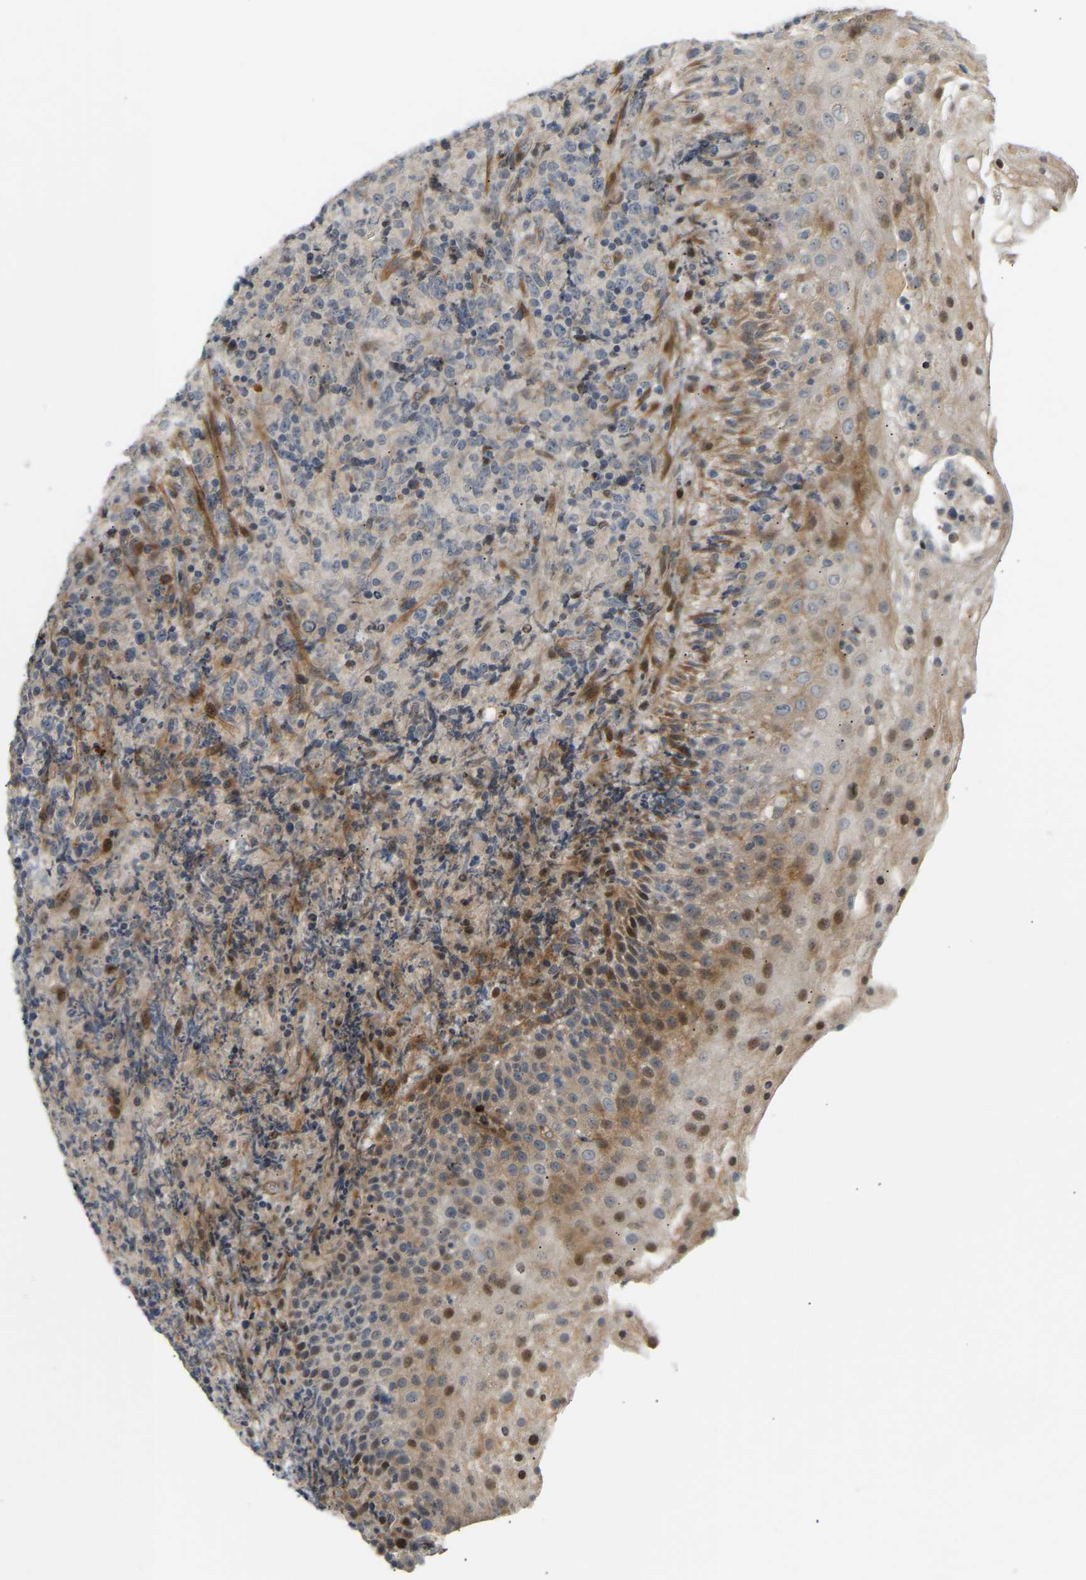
{"staining": {"intensity": "negative", "quantity": "none", "location": "none"}, "tissue": "lymphoma", "cell_type": "Tumor cells", "image_type": "cancer", "snomed": [{"axis": "morphology", "description": "Malignant lymphoma, non-Hodgkin's type, High grade"}, {"axis": "topography", "description": "Tonsil"}], "caption": "There is no significant expression in tumor cells of malignant lymphoma, non-Hodgkin's type (high-grade).", "gene": "POGLUT2", "patient": {"sex": "female", "age": 36}}